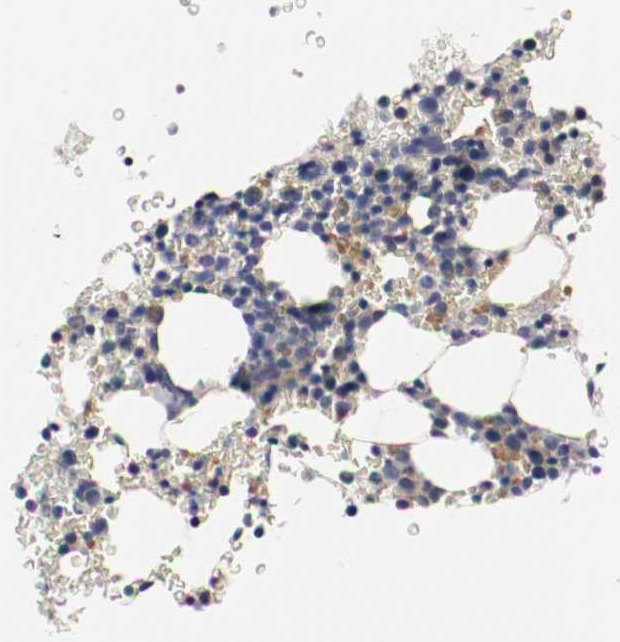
{"staining": {"intensity": "strong", "quantity": "<25%", "location": "cytoplasmic/membranous"}, "tissue": "bone marrow", "cell_type": "Hematopoietic cells", "image_type": "normal", "snomed": [{"axis": "morphology", "description": "Normal tissue, NOS"}, {"axis": "morphology", "description": "Inflammation, NOS"}, {"axis": "topography", "description": "Bone marrow"}], "caption": "Immunohistochemical staining of benign bone marrow exhibits strong cytoplasmic/membranous protein positivity in about <25% of hematopoietic cells.", "gene": "KIT", "patient": {"sex": "male", "age": 22}}